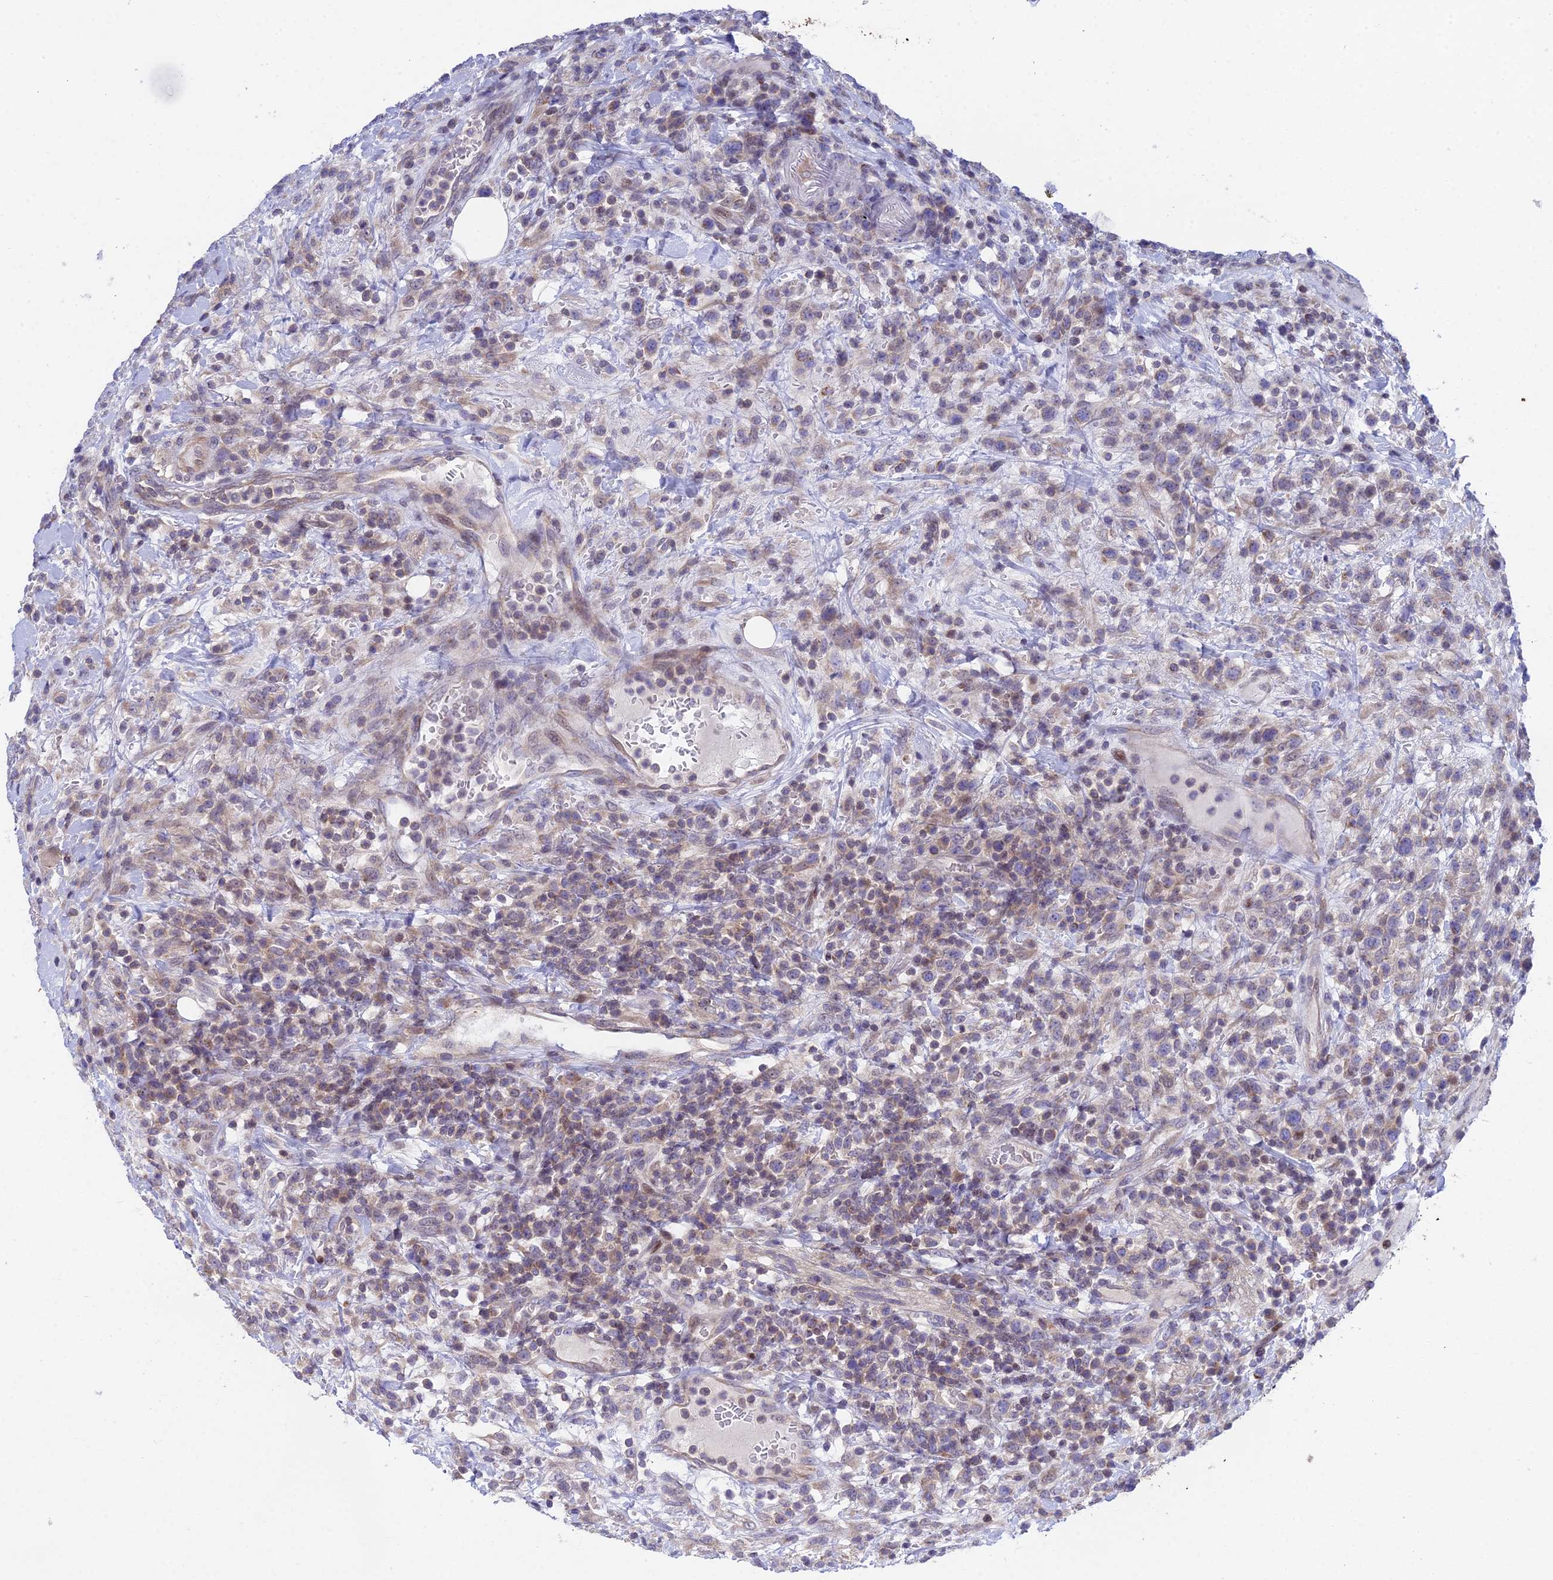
{"staining": {"intensity": "weak", "quantity": ">75%", "location": "cytoplasmic/membranous"}, "tissue": "lymphoma", "cell_type": "Tumor cells", "image_type": "cancer", "snomed": [{"axis": "morphology", "description": "Malignant lymphoma, non-Hodgkin's type, High grade"}, {"axis": "topography", "description": "Colon"}], "caption": "Protein staining of high-grade malignant lymphoma, non-Hodgkin's type tissue shows weak cytoplasmic/membranous expression in about >75% of tumor cells.", "gene": "ELOA2", "patient": {"sex": "female", "age": 53}}